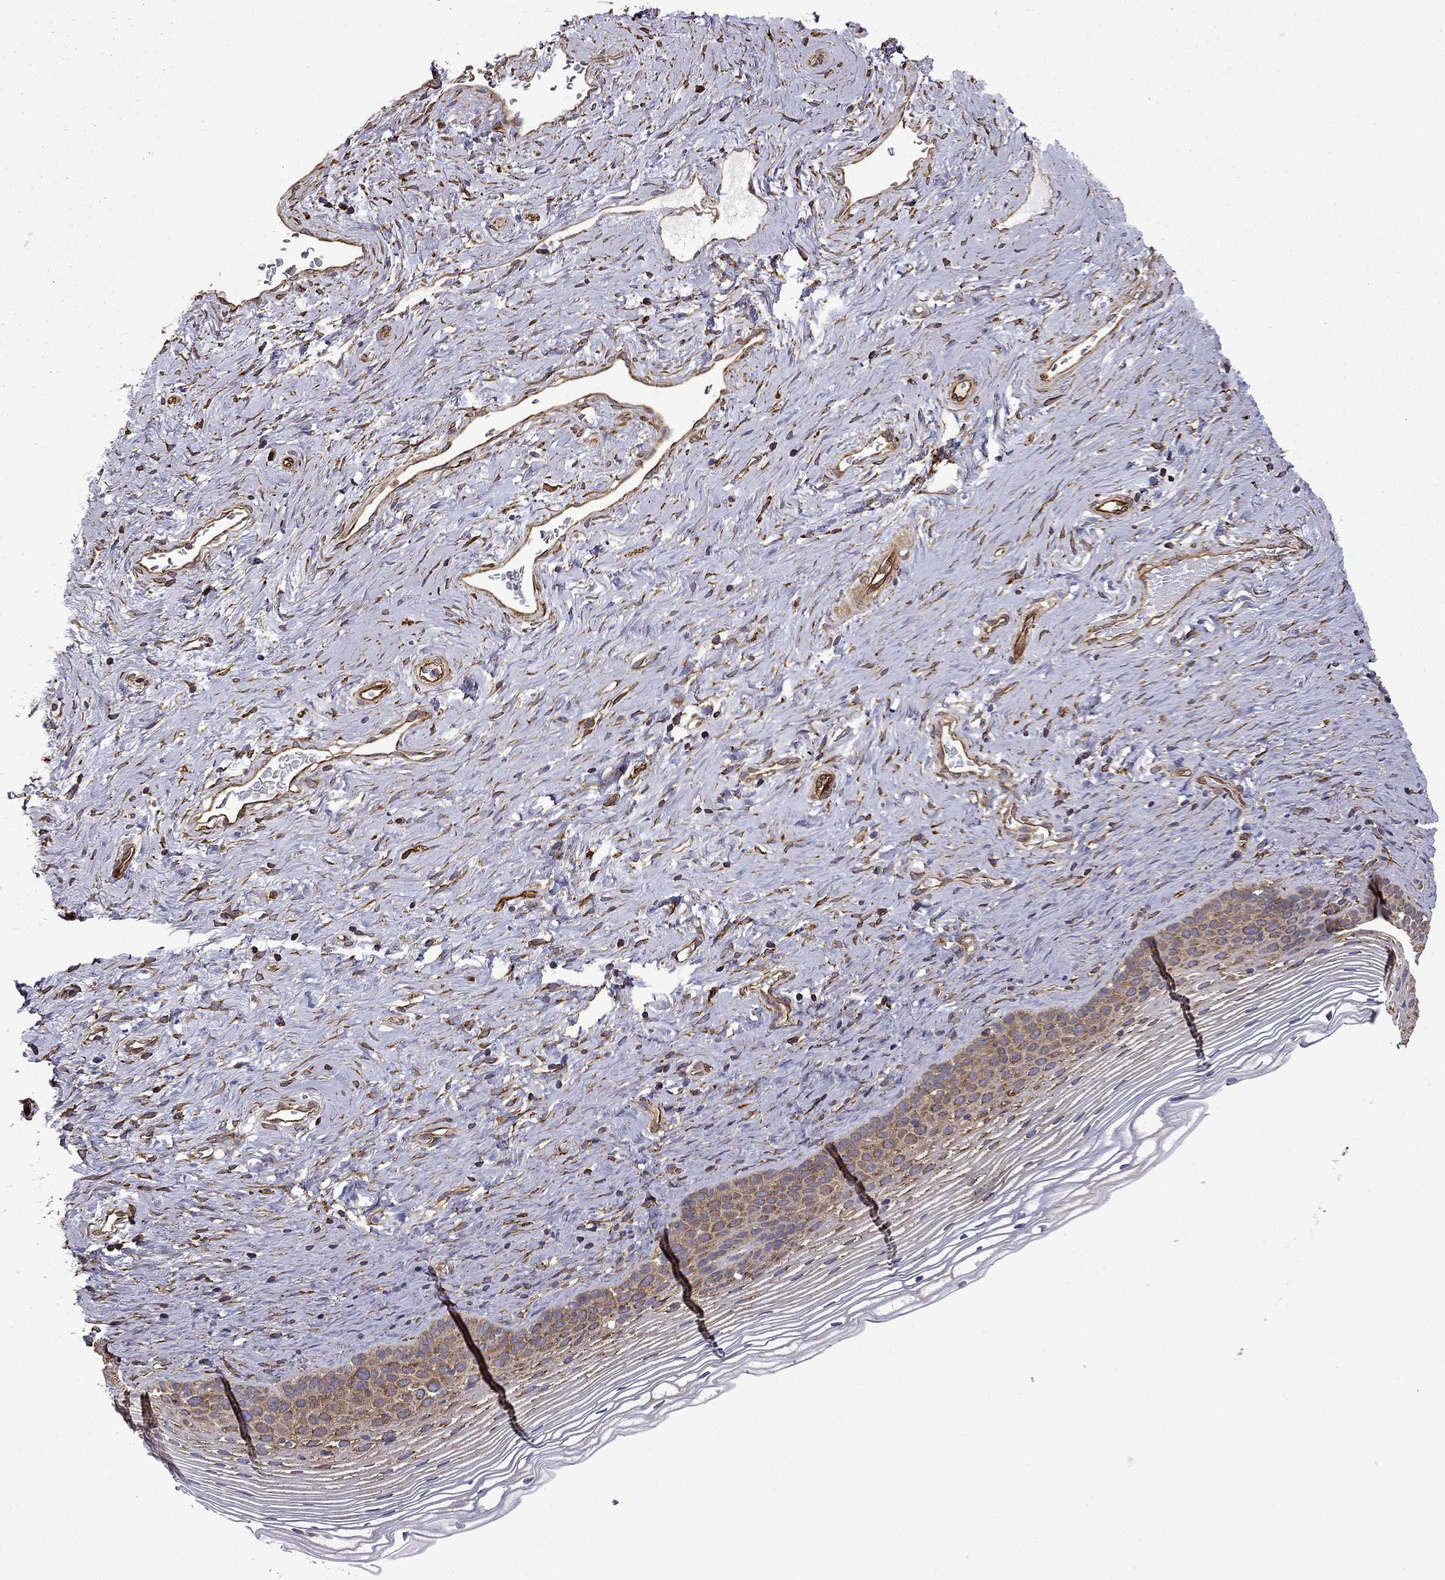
{"staining": {"intensity": "negative", "quantity": "none", "location": "none"}, "tissue": "cervix", "cell_type": "Glandular cells", "image_type": "normal", "snomed": [{"axis": "morphology", "description": "Normal tissue, NOS"}, {"axis": "topography", "description": "Cervix"}], "caption": "This is a micrograph of immunohistochemistry (IHC) staining of unremarkable cervix, which shows no expression in glandular cells.", "gene": "MAP4", "patient": {"sex": "female", "age": 39}}